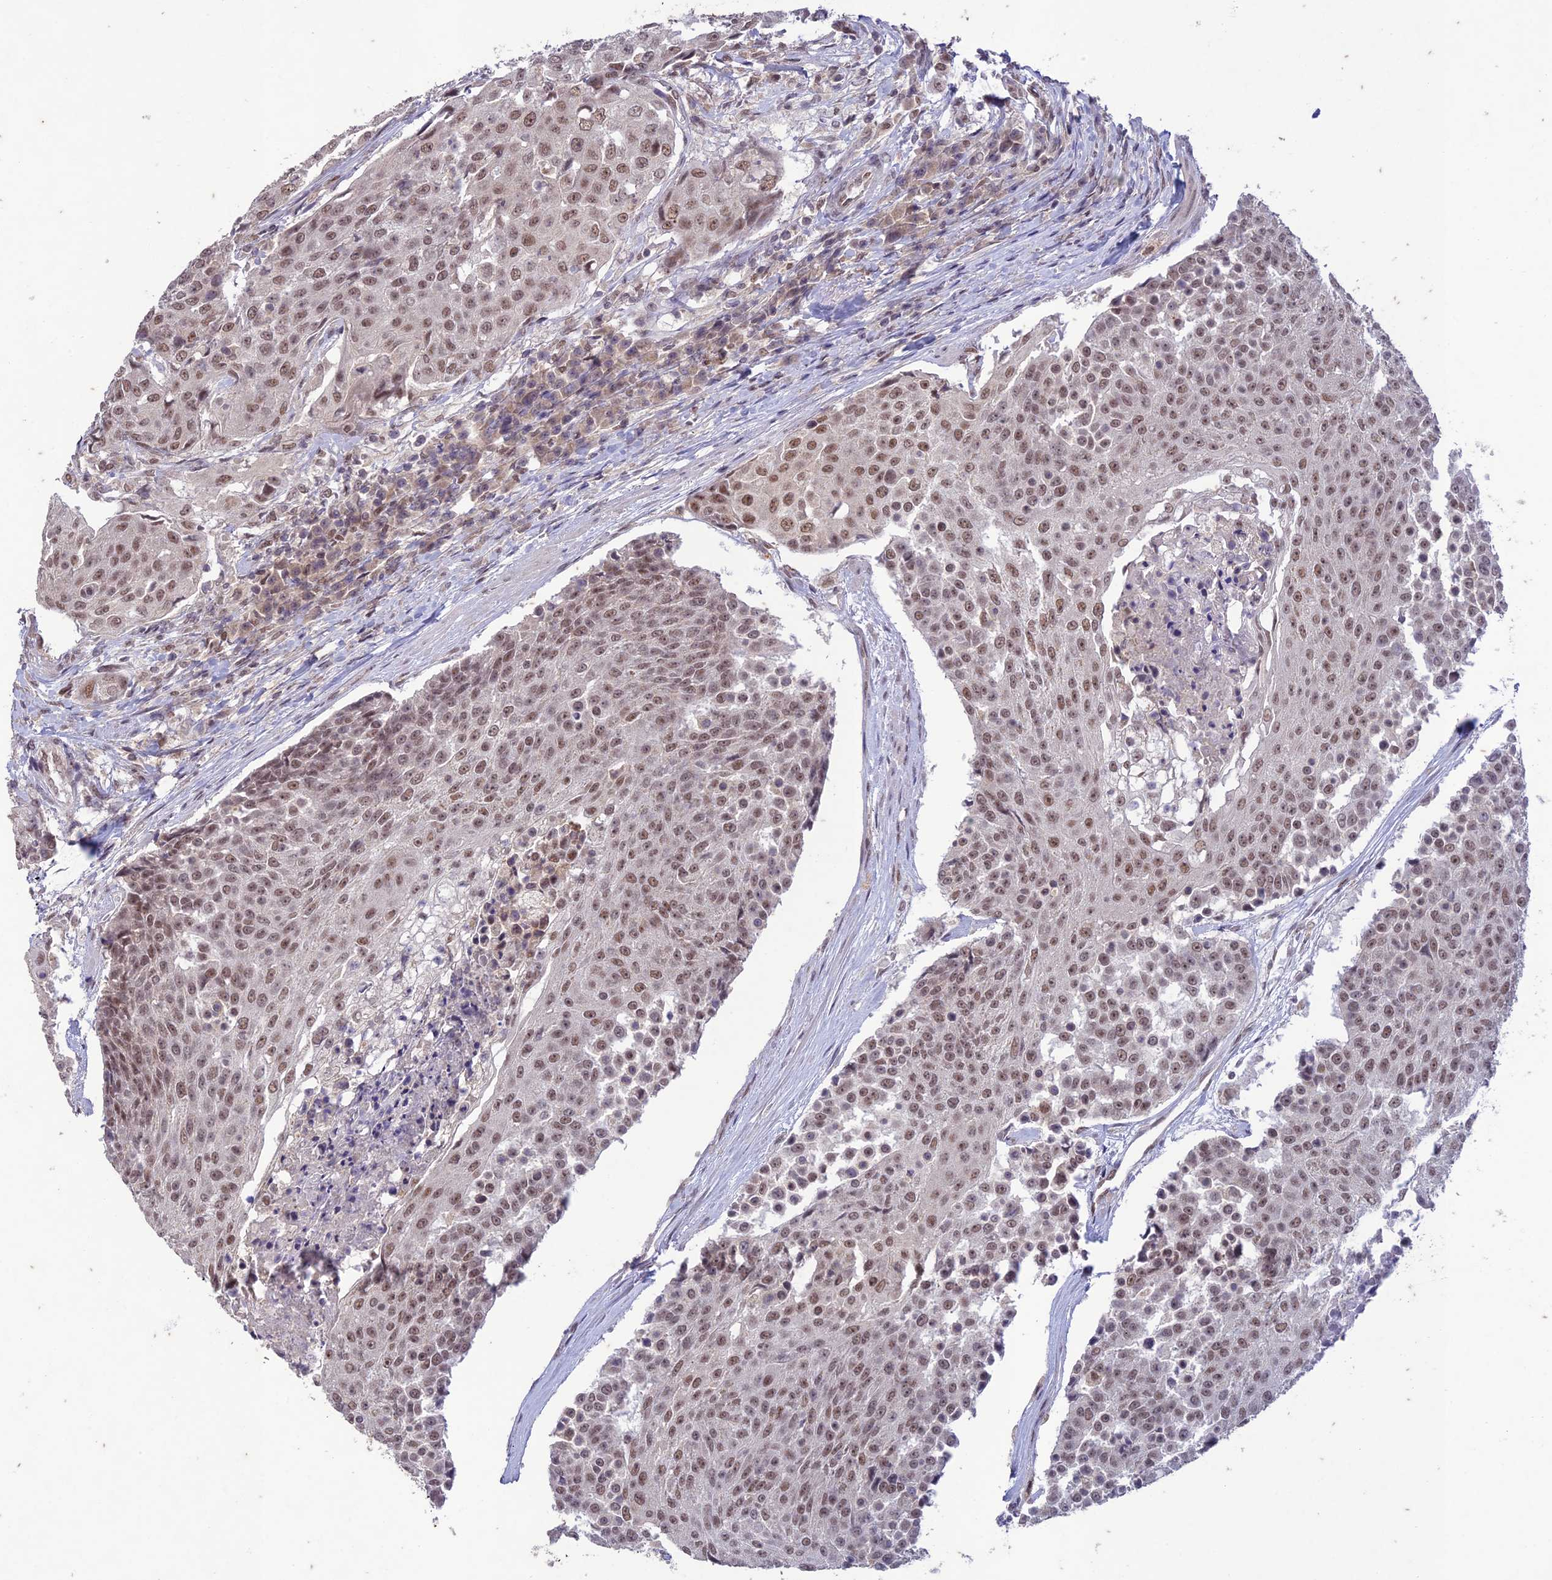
{"staining": {"intensity": "moderate", "quantity": ">75%", "location": "nuclear"}, "tissue": "urothelial cancer", "cell_type": "Tumor cells", "image_type": "cancer", "snomed": [{"axis": "morphology", "description": "Urothelial carcinoma, High grade"}, {"axis": "topography", "description": "Urinary bladder"}], "caption": "An immunohistochemistry histopathology image of neoplastic tissue is shown. Protein staining in brown labels moderate nuclear positivity in urothelial cancer within tumor cells.", "gene": "POP4", "patient": {"sex": "female", "age": 63}}